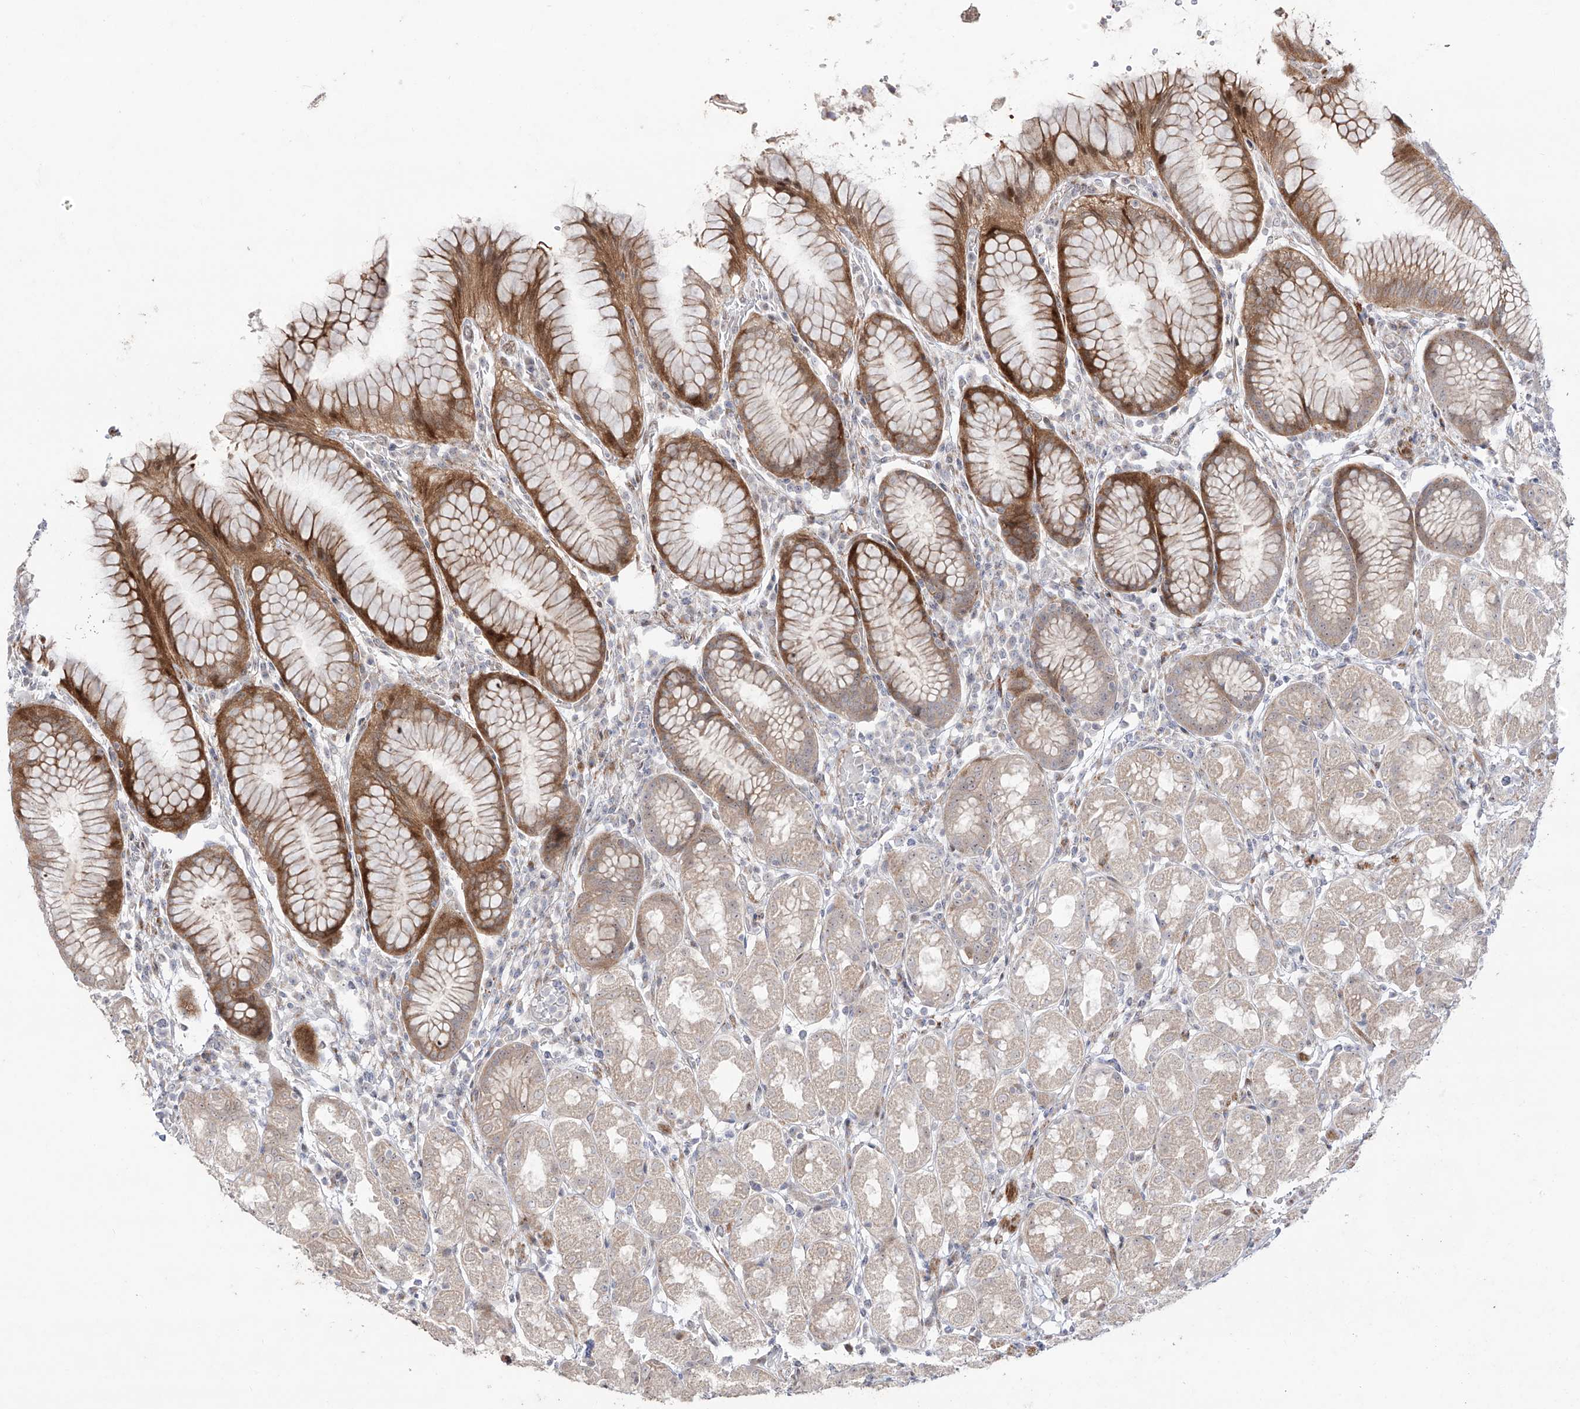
{"staining": {"intensity": "moderate", "quantity": "25%-75%", "location": "cytoplasmic/membranous,nuclear"}, "tissue": "stomach", "cell_type": "Glandular cells", "image_type": "normal", "snomed": [{"axis": "morphology", "description": "Normal tissue, NOS"}, {"axis": "topography", "description": "Stomach, lower"}], "caption": "A brown stain highlights moderate cytoplasmic/membranous,nuclear expression of a protein in glandular cells of unremarkable human stomach. (DAB IHC with brightfield microscopy, high magnification).", "gene": "ZNF180", "patient": {"sex": "female", "age": 56}}